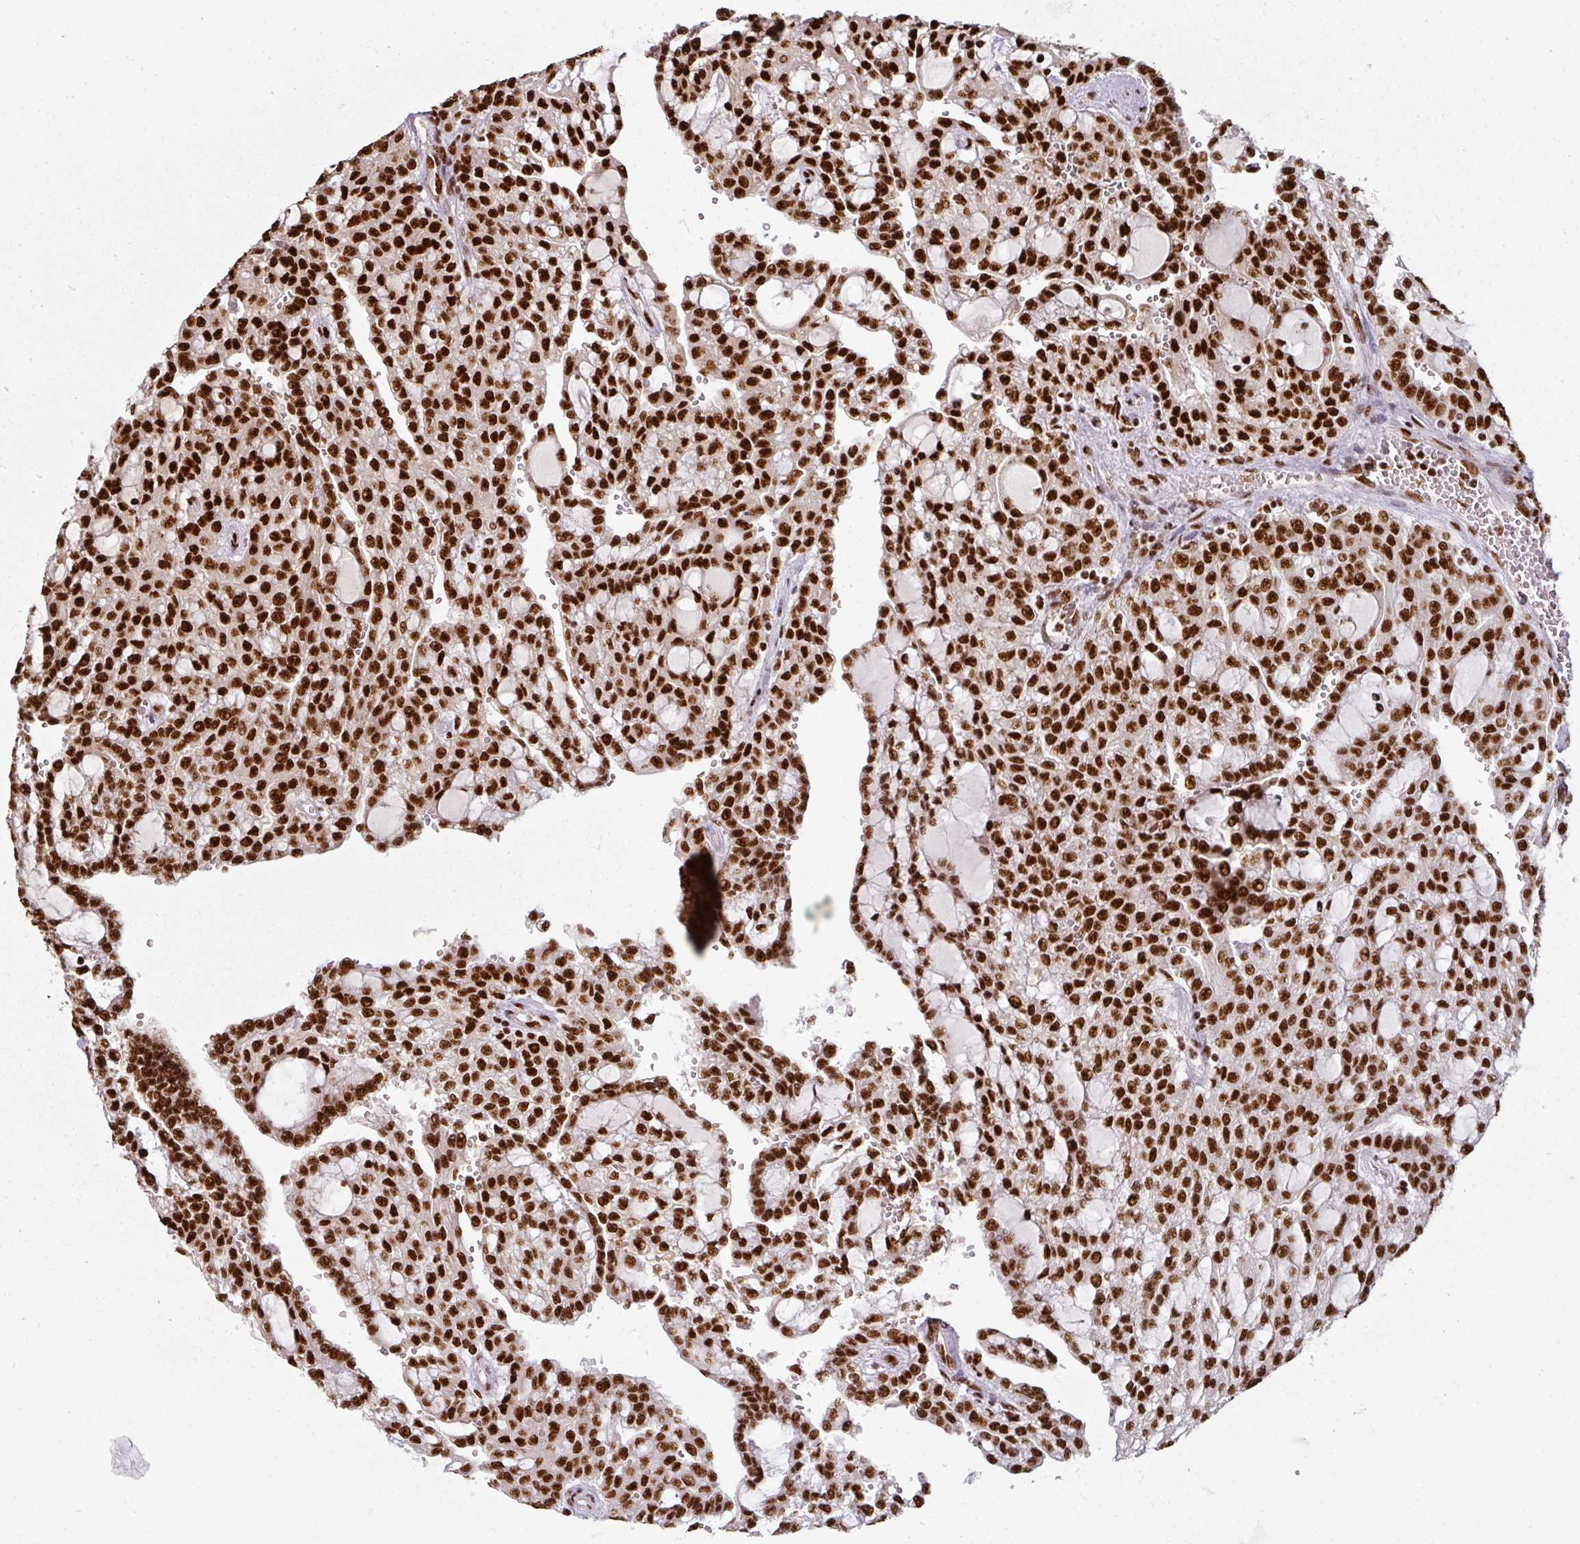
{"staining": {"intensity": "strong", "quantity": ">75%", "location": "nuclear"}, "tissue": "renal cancer", "cell_type": "Tumor cells", "image_type": "cancer", "snomed": [{"axis": "morphology", "description": "Adenocarcinoma, NOS"}, {"axis": "topography", "description": "Kidney"}], "caption": "Strong nuclear positivity for a protein is appreciated in approximately >75% of tumor cells of renal cancer using immunohistochemistry.", "gene": "SIK3", "patient": {"sex": "male", "age": 63}}